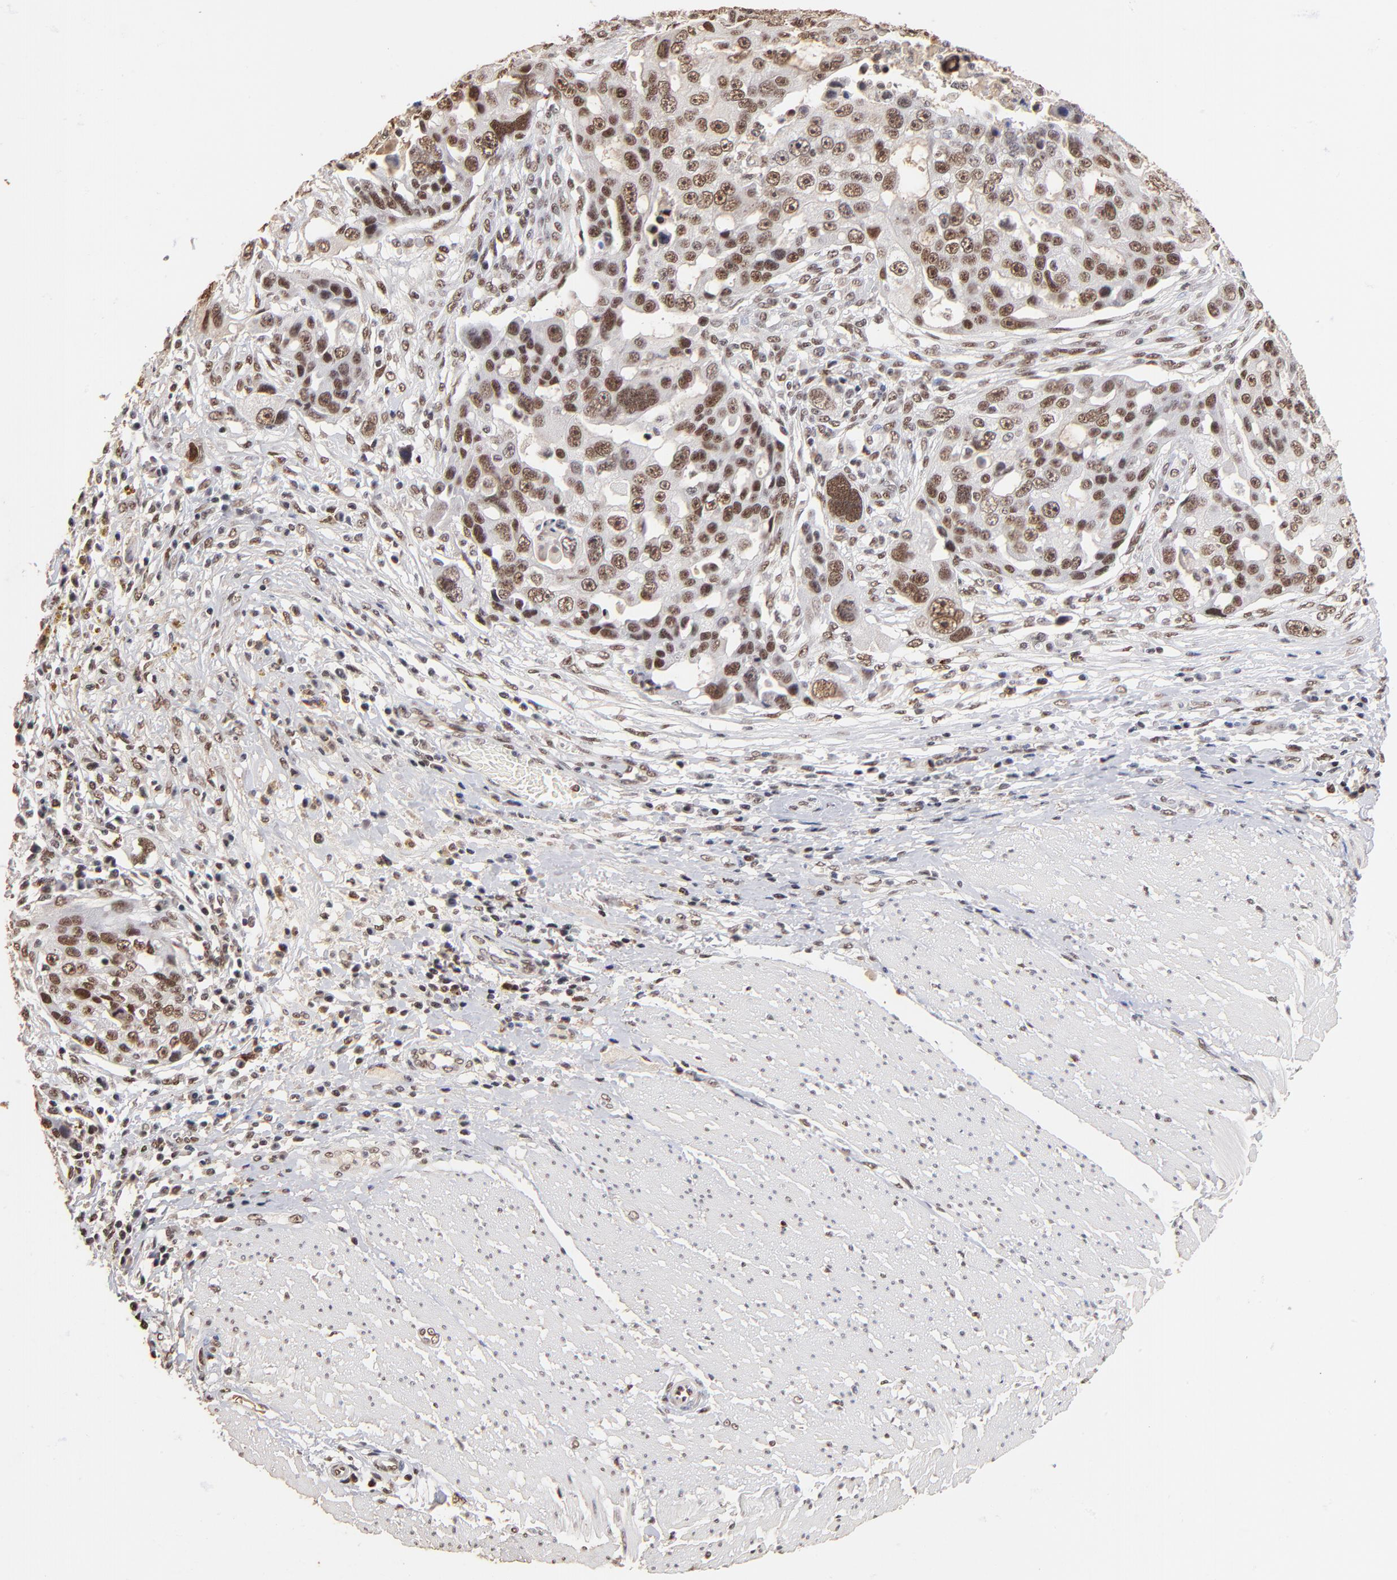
{"staining": {"intensity": "moderate", "quantity": ">75%", "location": "nuclear"}, "tissue": "ovarian cancer", "cell_type": "Tumor cells", "image_type": "cancer", "snomed": [{"axis": "morphology", "description": "Carcinoma, endometroid"}, {"axis": "topography", "description": "Ovary"}], "caption": "A histopathology image of human ovarian endometroid carcinoma stained for a protein reveals moderate nuclear brown staining in tumor cells. Ihc stains the protein in brown and the nuclei are stained blue.", "gene": "ZNF146", "patient": {"sex": "female", "age": 75}}